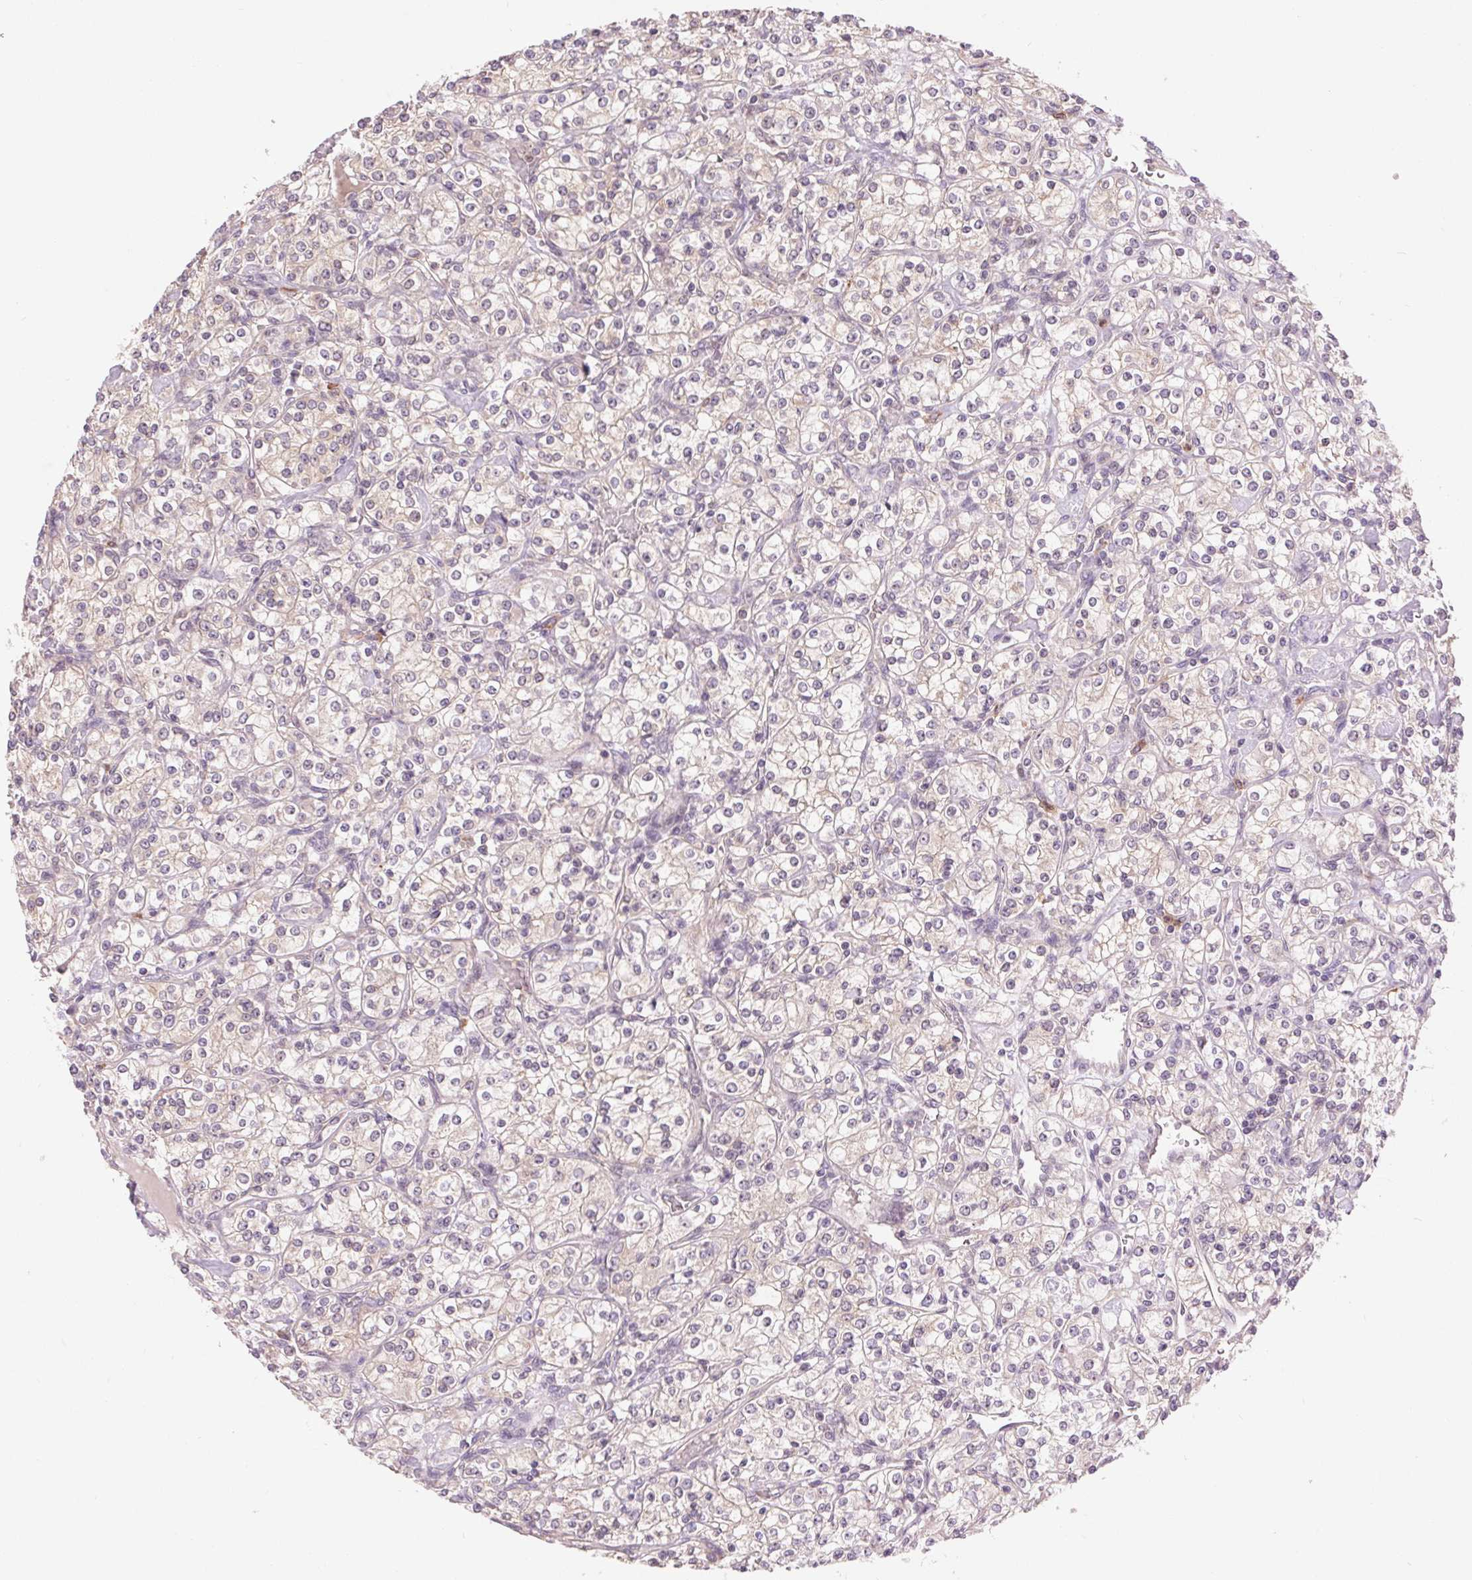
{"staining": {"intensity": "negative", "quantity": "none", "location": "none"}, "tissue": "renal cancer", "cell_type": "Tumor cells", "image_type": "cancer", "snomed": [{"axis": "morphology", "description": "Adenocarcinoma, NOS"}, {"axis": "topography", "description": "Kidney"}], "caption": "DAB immunohistochemical staining of renal cancer reveals no significant staining in tumor cells.", "gene": "RANBP3L", "patient": {"sex": "male", "age": 77}}